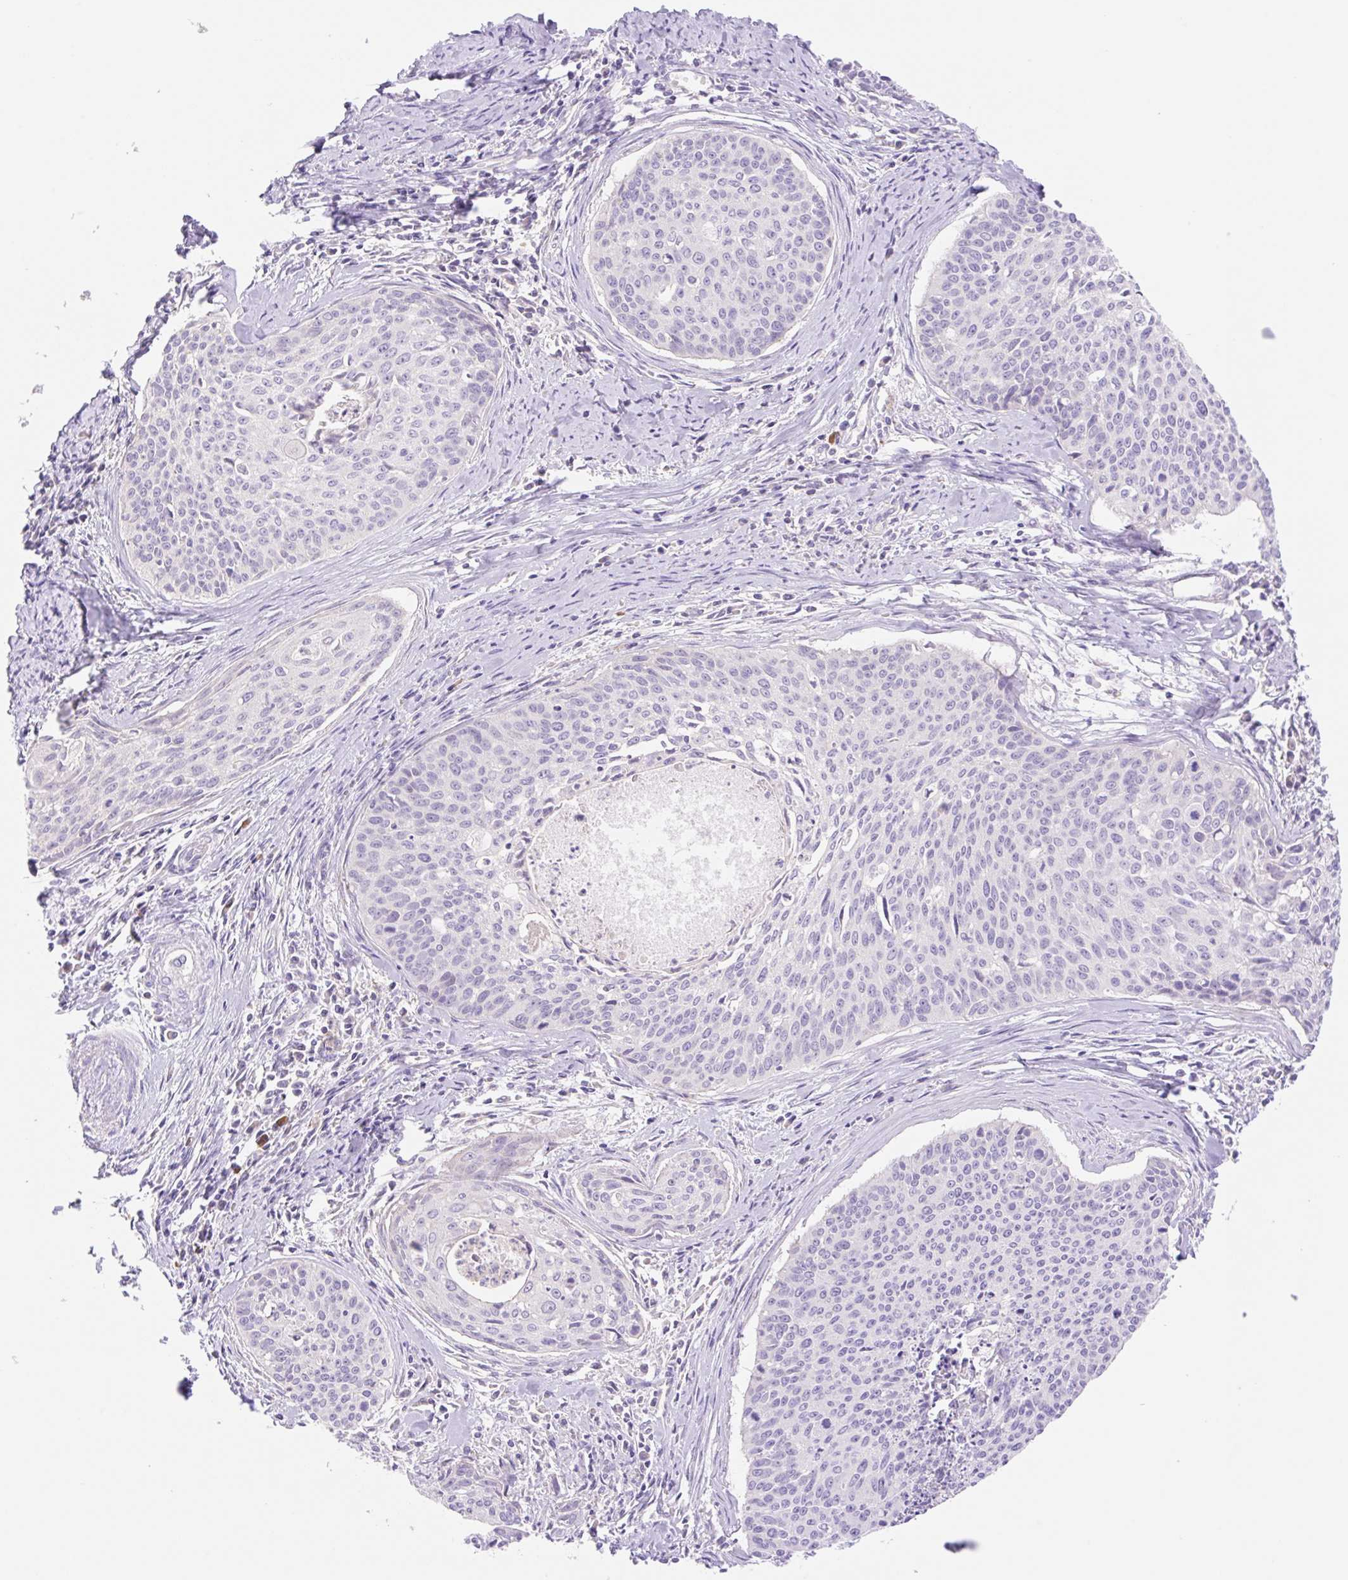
{"staining": {"intensity": "negative", "quantity": "none", "location": "none"}, "tissue": "cervical cancer", "cell_type": "Tumor cells", "image_type": "cancer", "snomed": [{"axis": "morphology", "description": "Squamous cell carcinoma, NOS"}, {"axis": "topography", "description": "Cervix"}], "caption": "IHC image of human cervical cancer (squamous cell carcinoma) stained for a protein (brown), which displays no staining in tumor cells.", "gene": "DENND5A", "patient": {"sex": "female", "age": 55}}